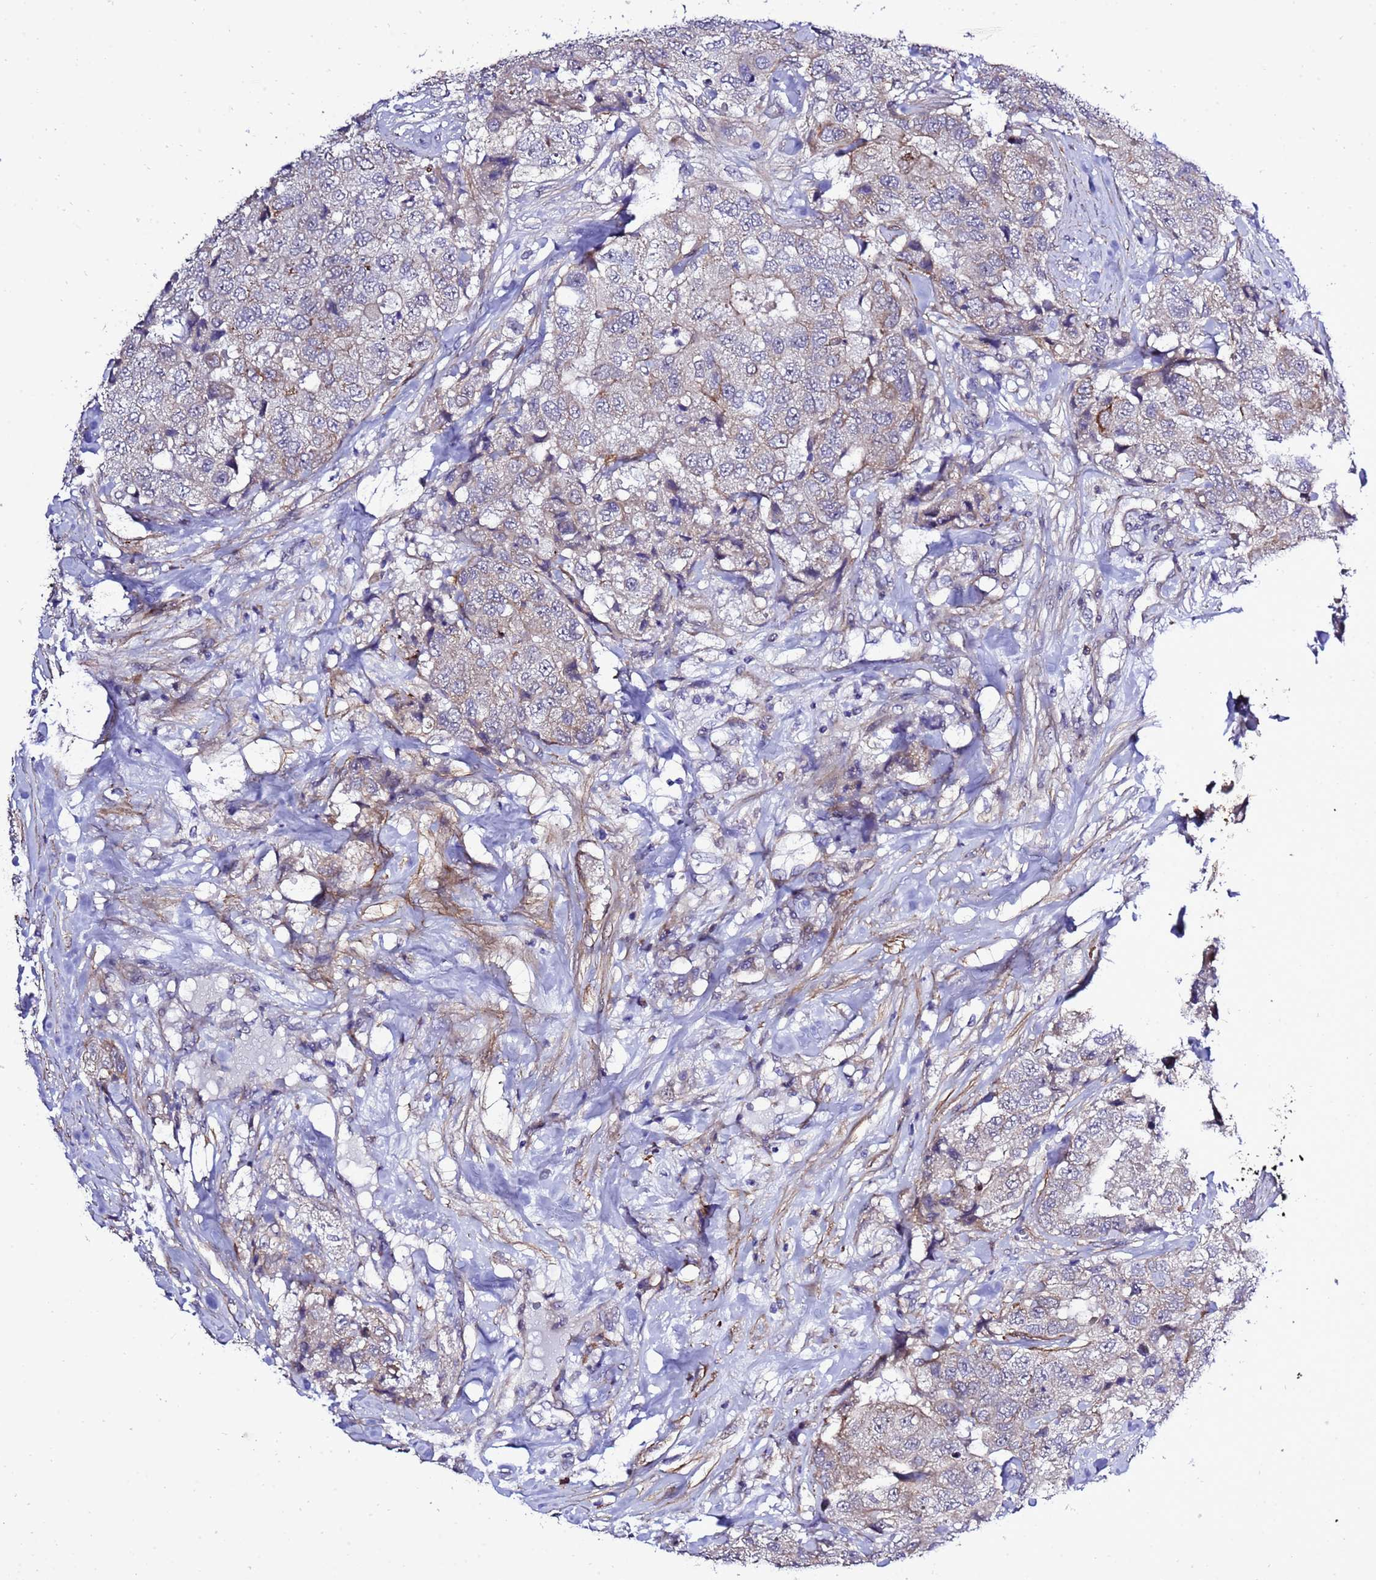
{"staining": {"intensity": "negative", "quantity": "none", "location": "none"}, "tissue": "breast cancer", "cell_type": "Tumor cells", "image_type": "cancer", "snomed": [{"axis": "morphology", "description": "Duct carcinoma"}, {"axis": "topography", "description": "Breast"}], "caption": "IHC of breast intraductal carcinoma exhibits no staining in tumor cells.", "gene": "GZF1", "patient": {"sex": "female", "age": 62}}